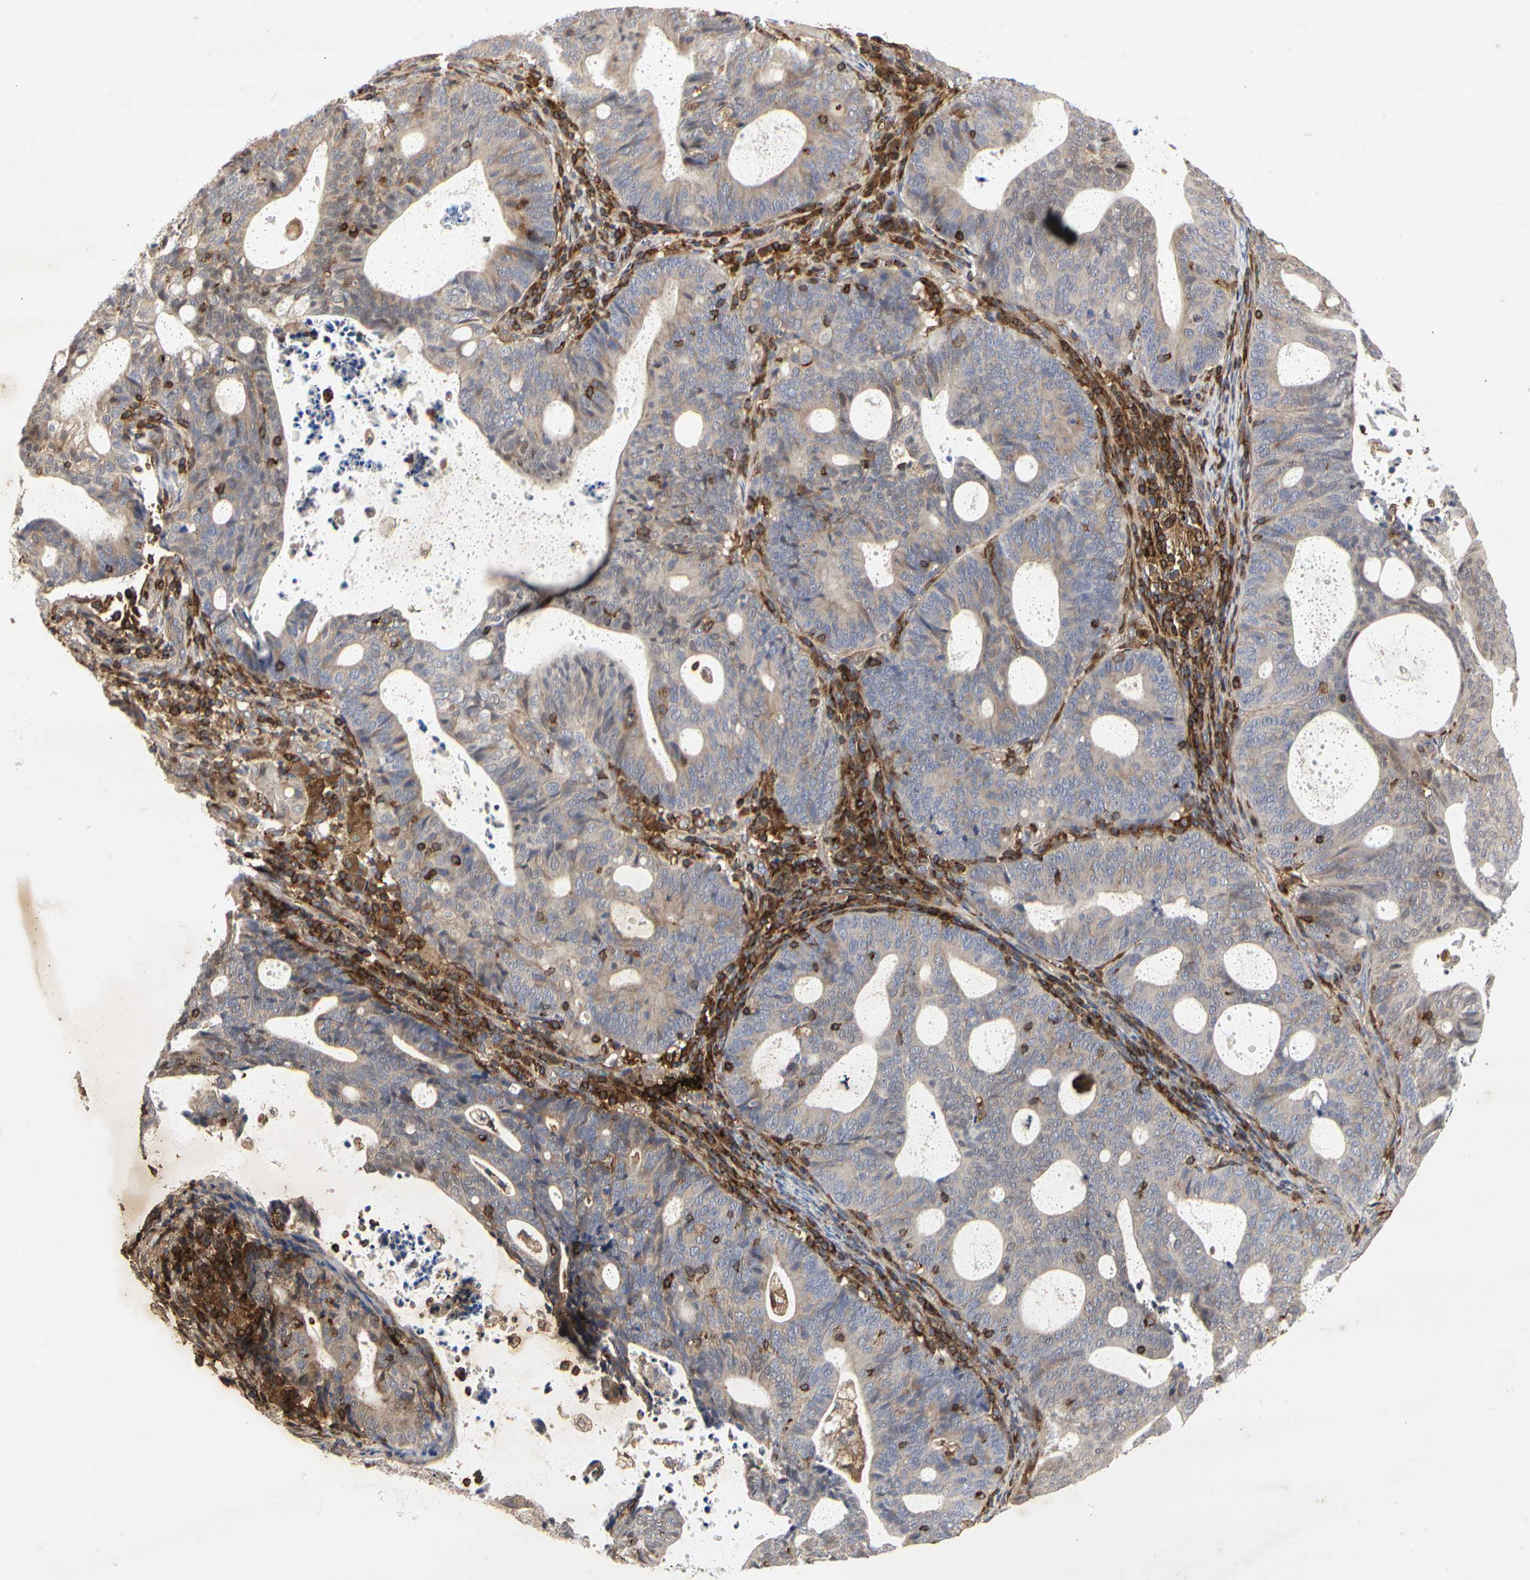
{"staining": {"intensity": "weak", "quantity": ">75%", "location": "cytoplasmic/membranous"}, "tissue": "endometrial cancer", "cell_type": "Tumor cells", "image_type": "cancer", "snomed": [{"axis": "morphology", "description": "Adenocarcinoma, NOS"}, {"axis": "topography", "description": "Uterus"}], "caption": "A brown stain shows weak cytoplasmic/membranous positivity of a protein in human adenocarcinoma (endometrial) tumor cells.", "gene": "NAPG", "patient": {"sex": "female", "age": 83}}